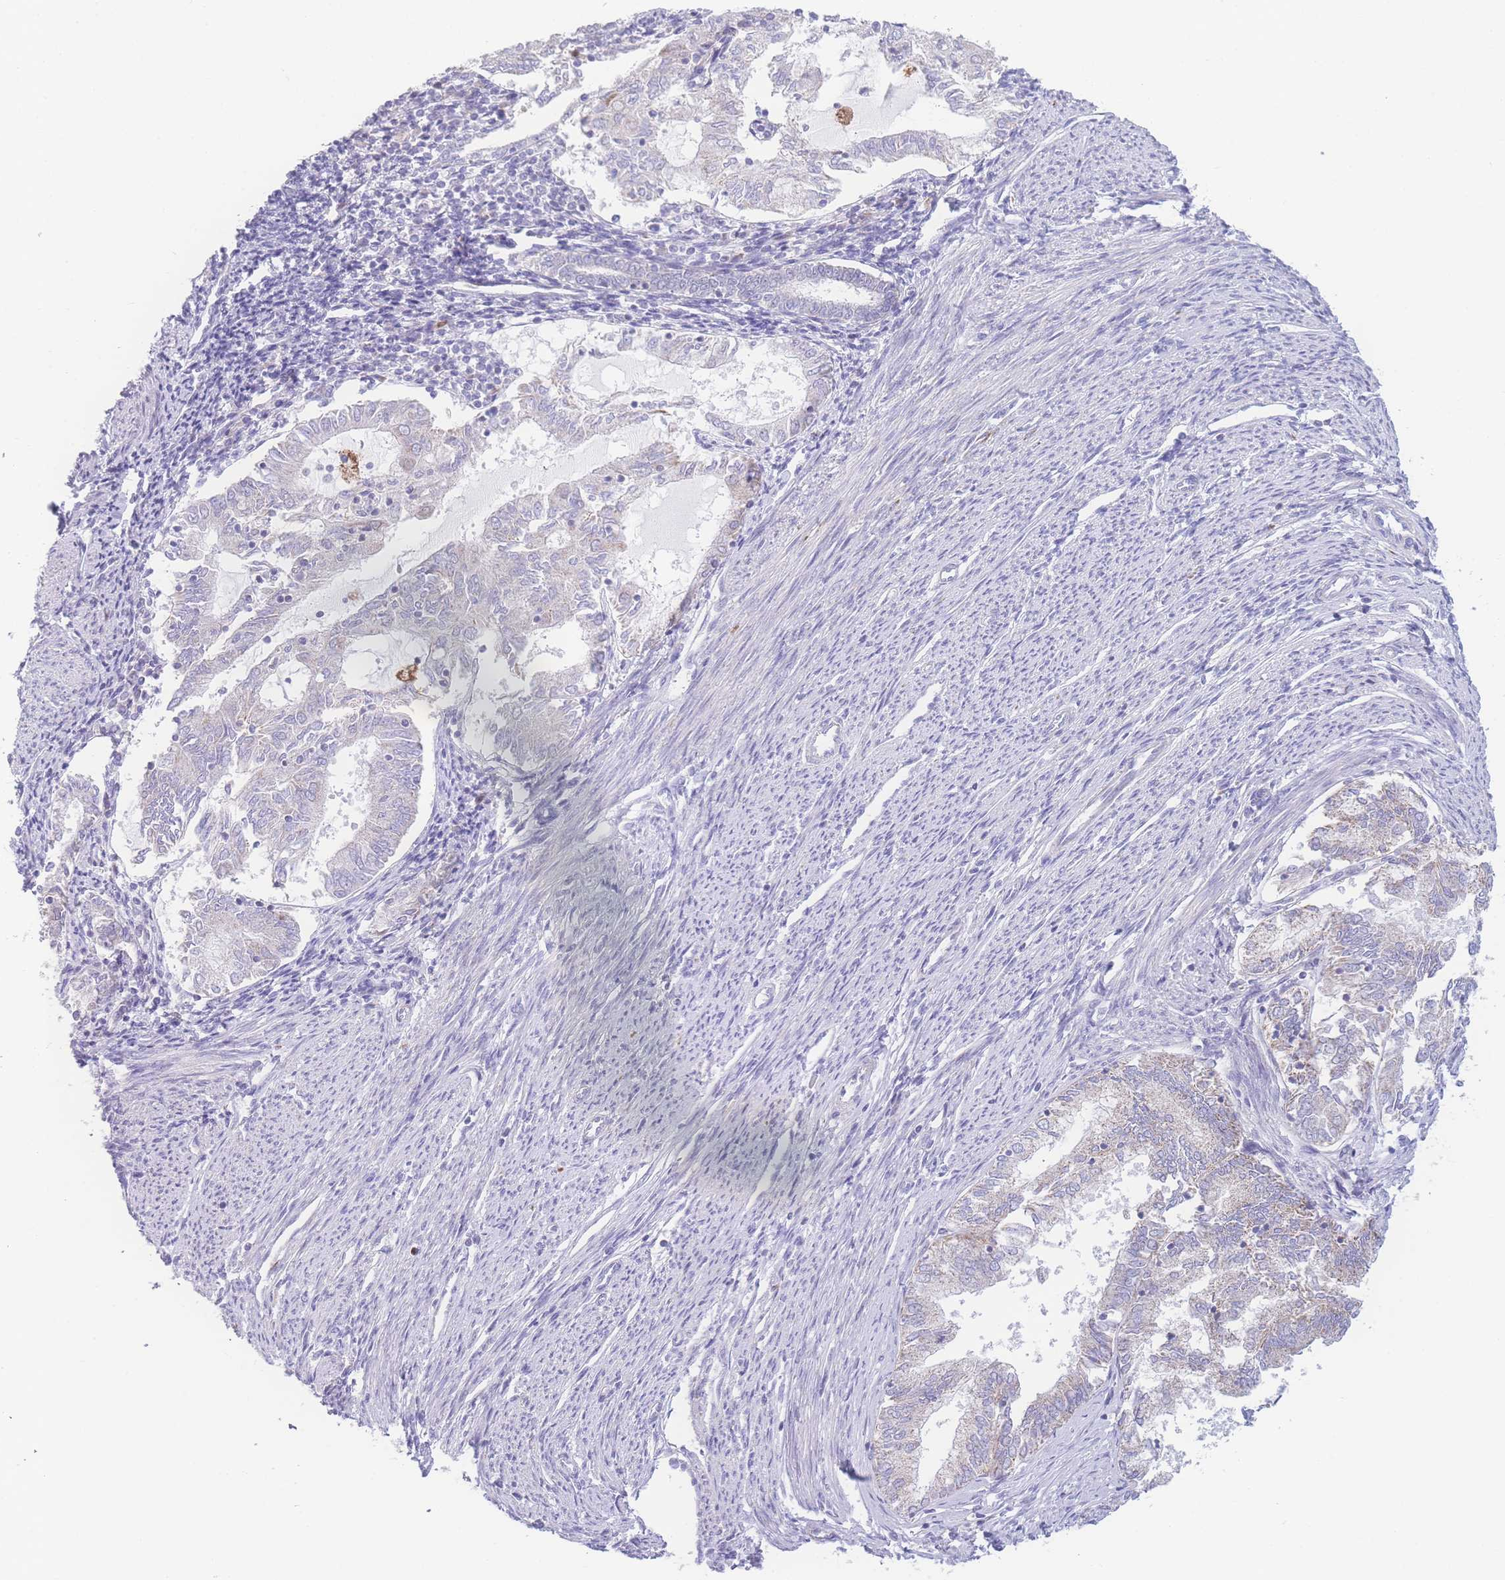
{"staining": {"intensity": "negative", "quantity": "none", "location": "none"}, "tissue": "endometrial cancer", "cell_type": "Tumor cells", "image_type": "cancer", "snomed": [{"axis": "morphology", "description": "Adenocarcinoma, NOS"}, {"axis": "topography", "description": "Endometrium"}], "caption": "High power microscopy micrograph of an IHC photomicrograph of endometrial cancer, revealing no significant staining in tumor cells.", "gene": "NBEAL1", "patient": {"sex": "female", "age": 79}}